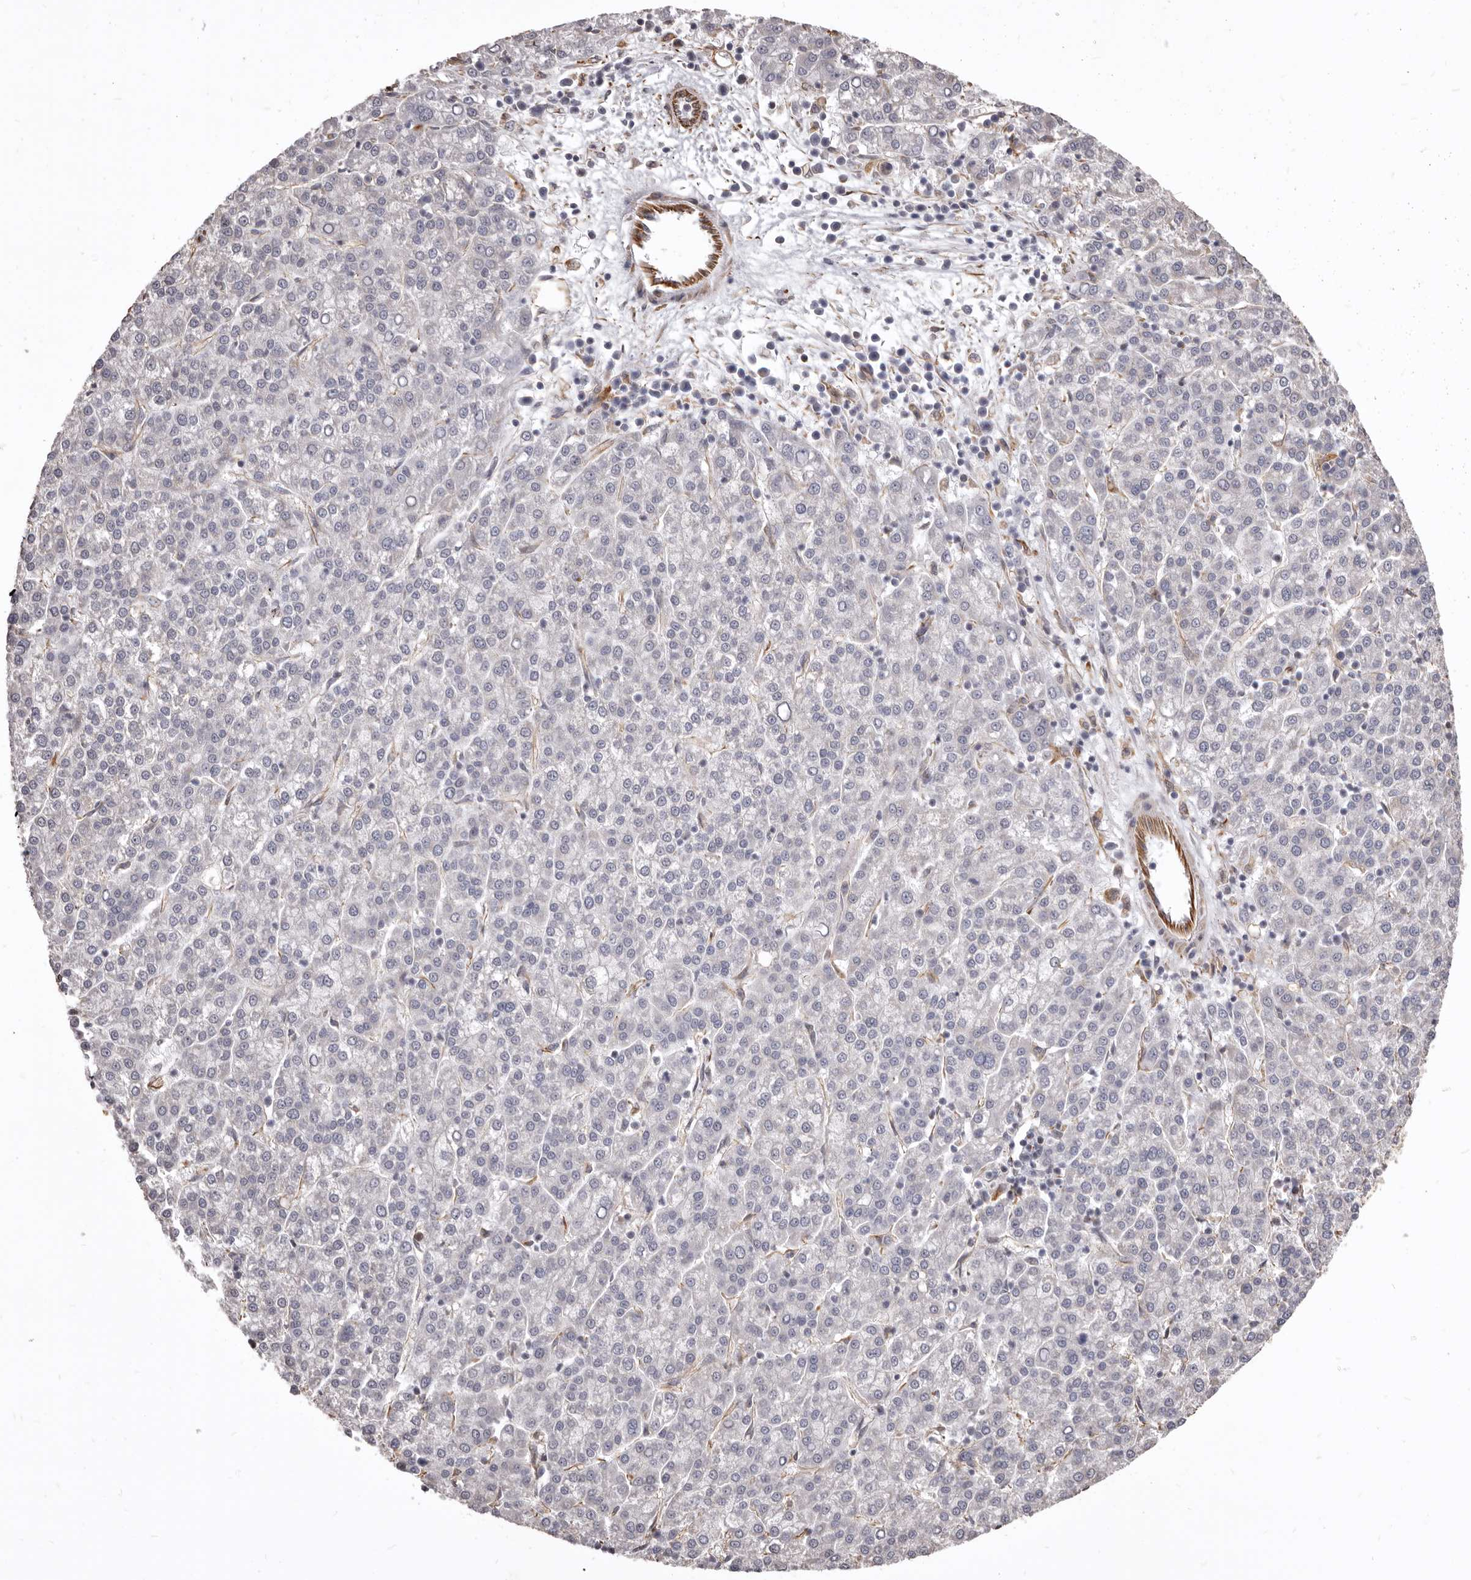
{"staining": {"intensity": "negative", "quantity": "none", "location": "none"}, "tissue": "liver cancer", "cell_type": "Tumor cells", "image_type": "cancer", "snomed": [{"axis": "morphology", "description": "Carcinoma, Hepatocellular, NOS"}, {"axis": "topography", "description": "Liver"}], "caption": "Human liver cancer (hepatocellular carcinoma) stained for a protein using immunohistochemistry demonstrates no positivity in tumor cells.", "gene": "MTURN", "patient": {"sex": "female", "age": 58}}